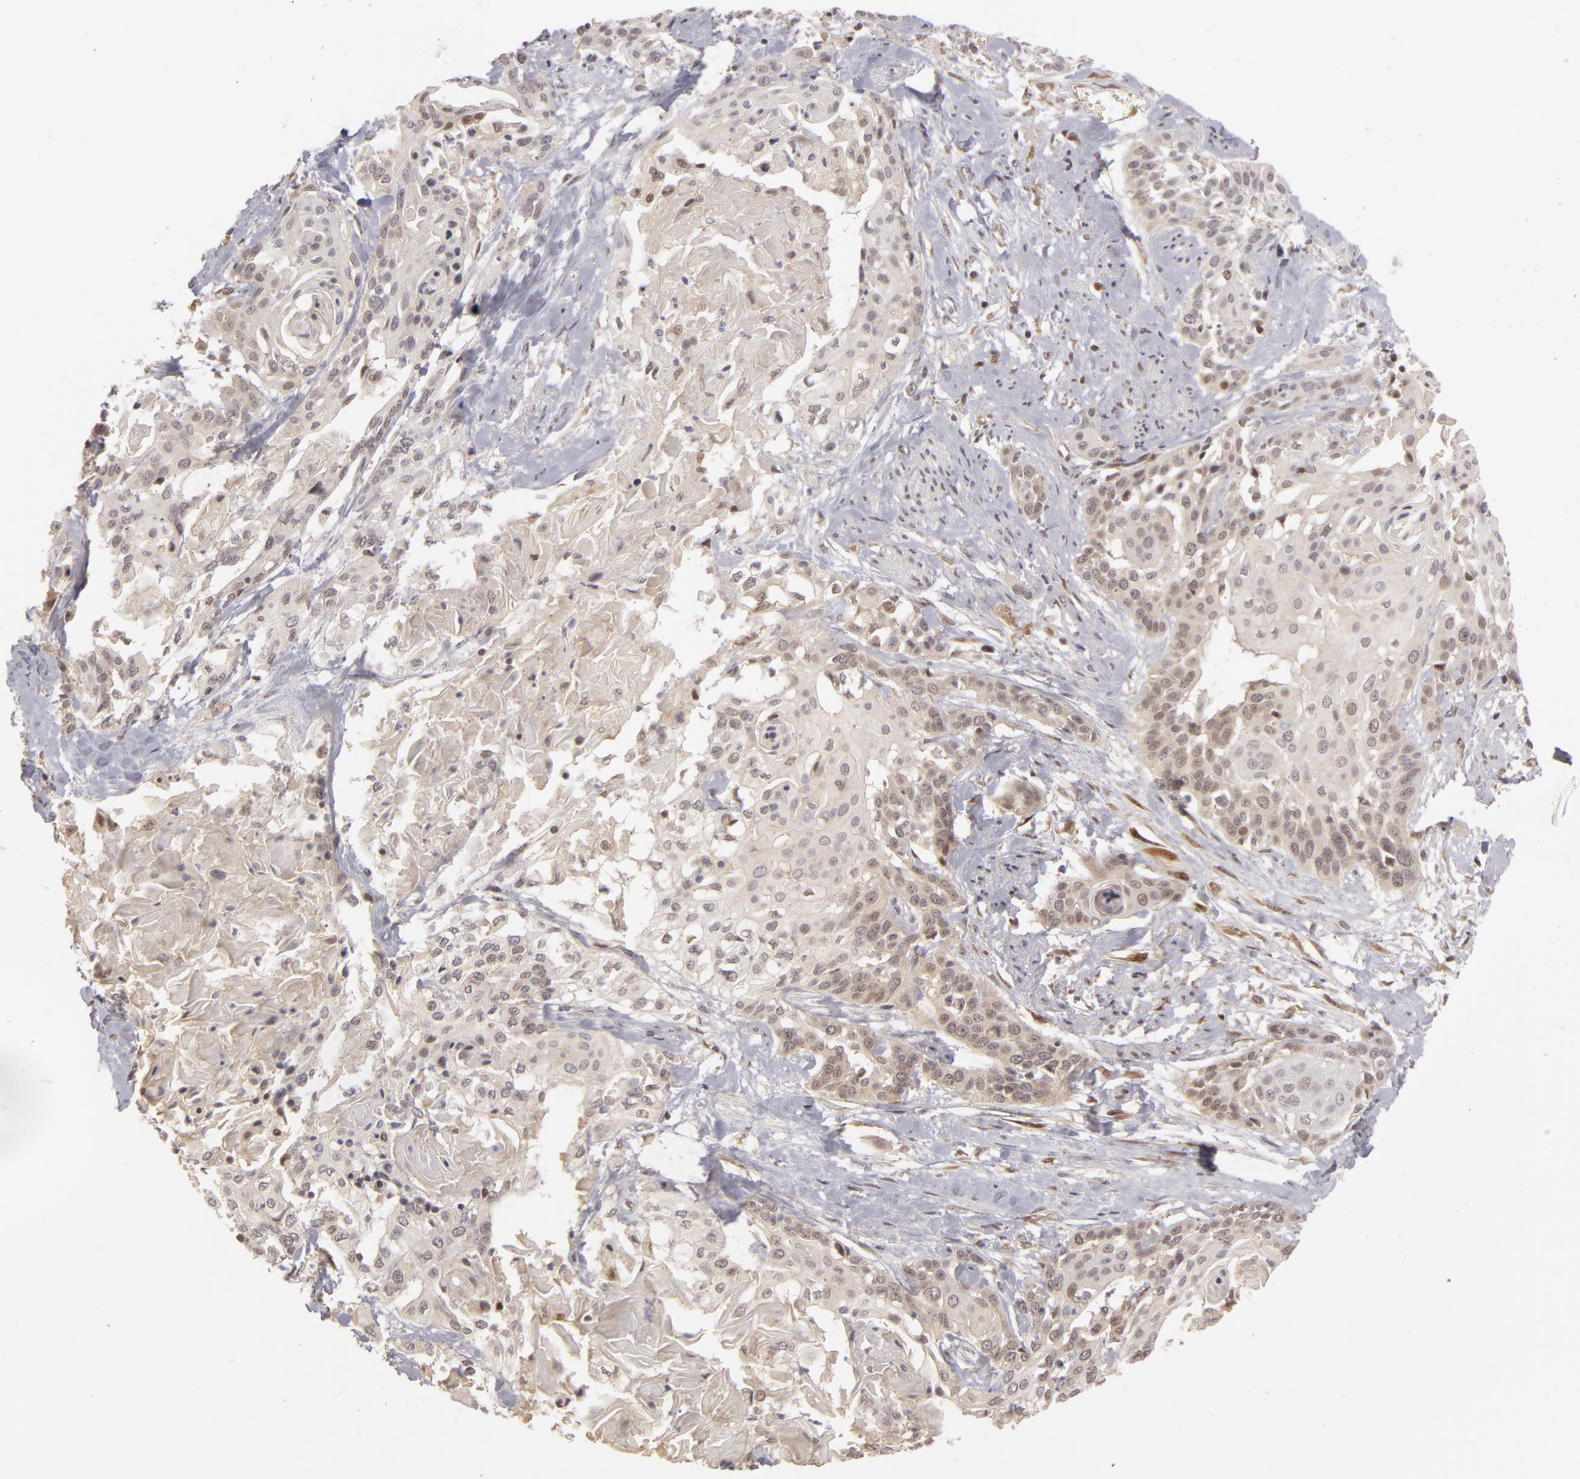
{"staining": {"intensity": "weak", "quantity": "<25%", "location": "nuclear"}, "tissue": "cervical cancer", "cell_type": "Tumor cells", "image_type": "cancer", "snomed": [{"axis": "morphology", "description": "Squamous cell carcinoma, NOS"}, {"axis": "topography", "description": "Cervix"}], "caption": "Tumor cells are negative for brown protein staining in cervical squamous cell carcinoma.", "gene": "ZNF133", "patient": {"sex": "female", "age": 57}}